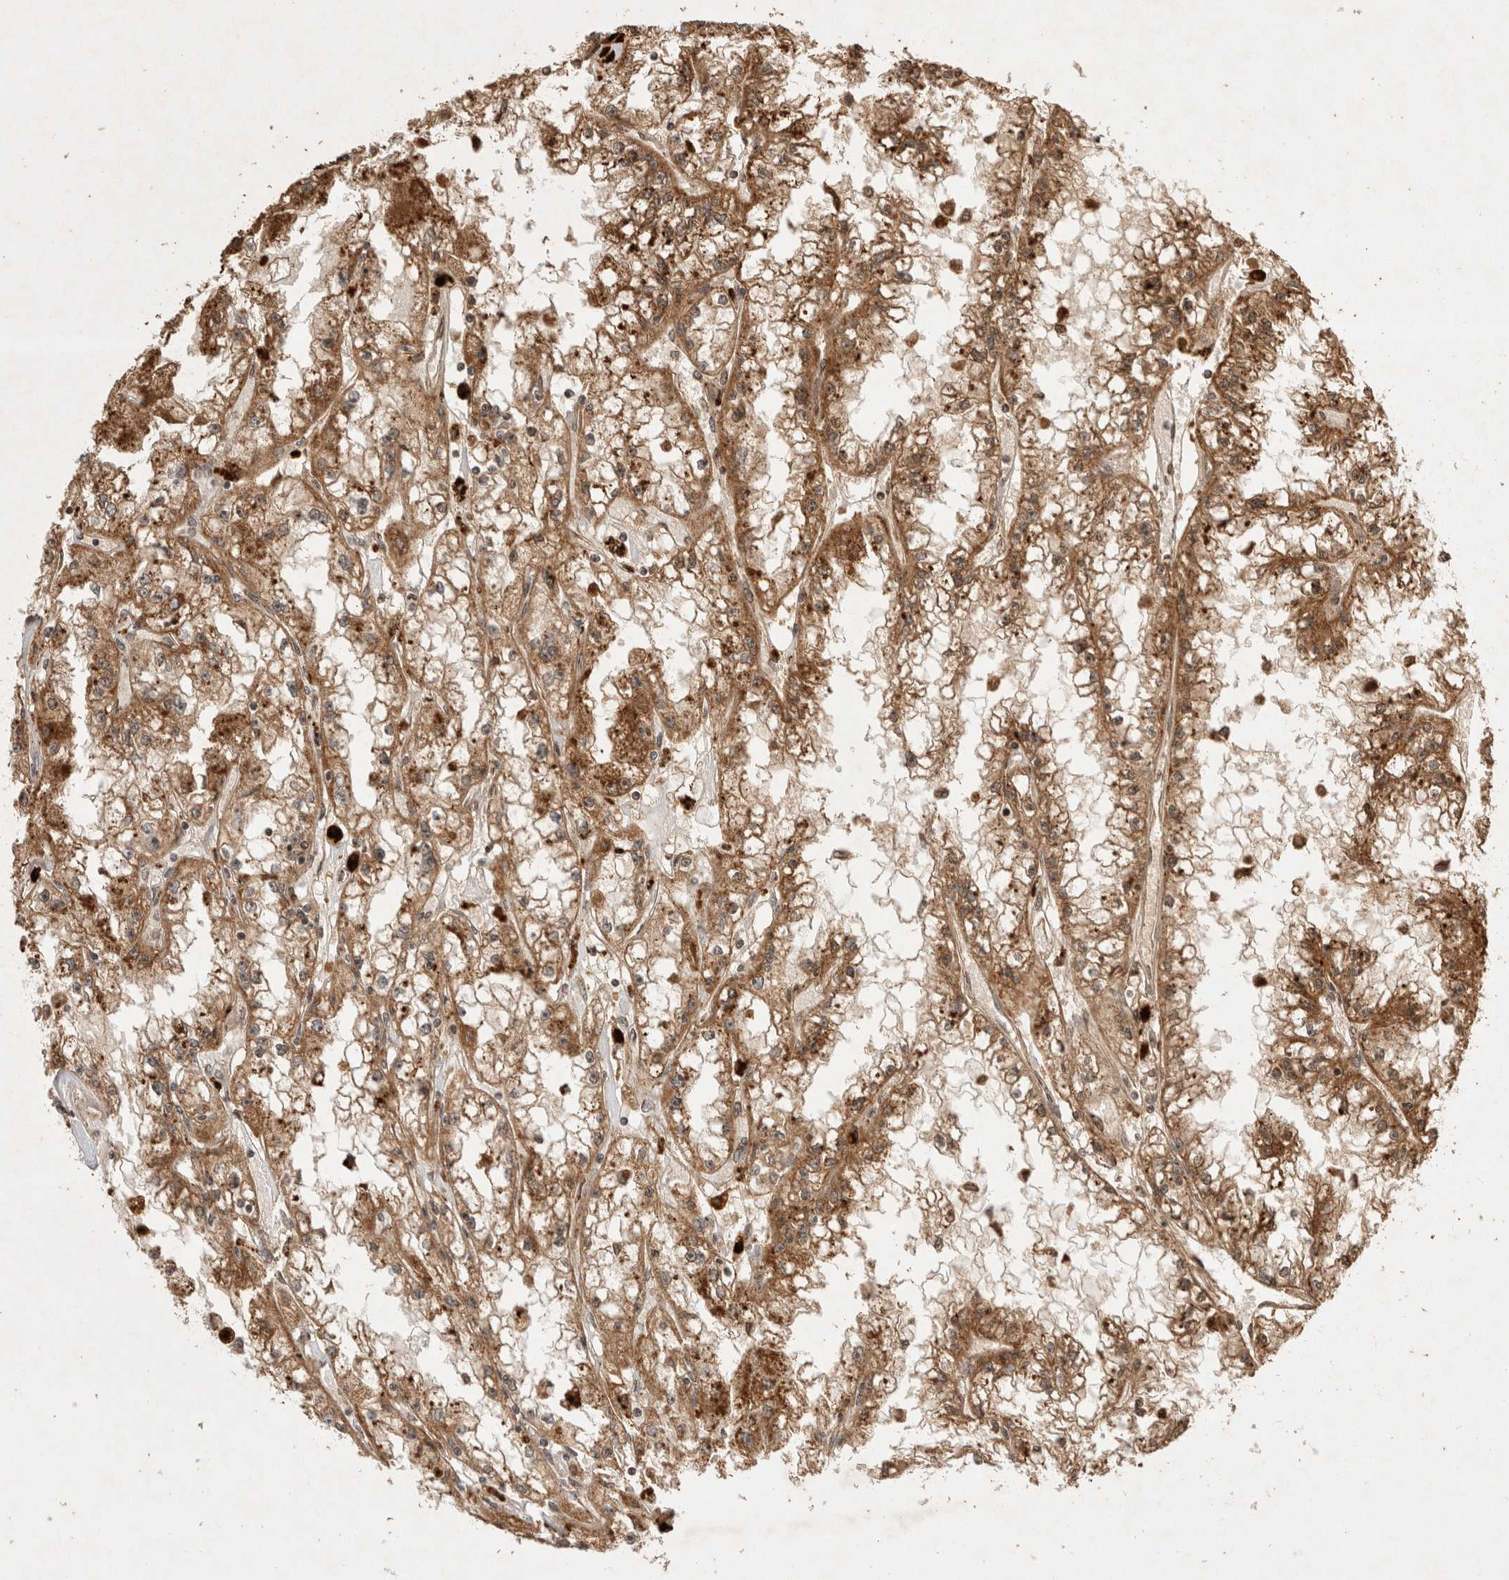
{"staining": {"intensity": "moderate", "quantity": ">75%", "location": "cytoplasmic/membranous"}, "tissue": "renal cancer", "cell_type": "Tumor cells", "image_type": "cancer", "snomed": [{"axis": "morphology", "description": "Adenocarcinoma, NOS"}, {"axis": "topography", "description": "Kidney"}], "caption": "Adenocarcinoma (renal) was stained to show a protein in brown. There is medium levels of moderate cytoplasmic/membranous staining in approximately >75% of tumor cells. Nuclei are stained in blue.", "gene": "FAM221A", "patient": {"sex": "male", "age": 56}}